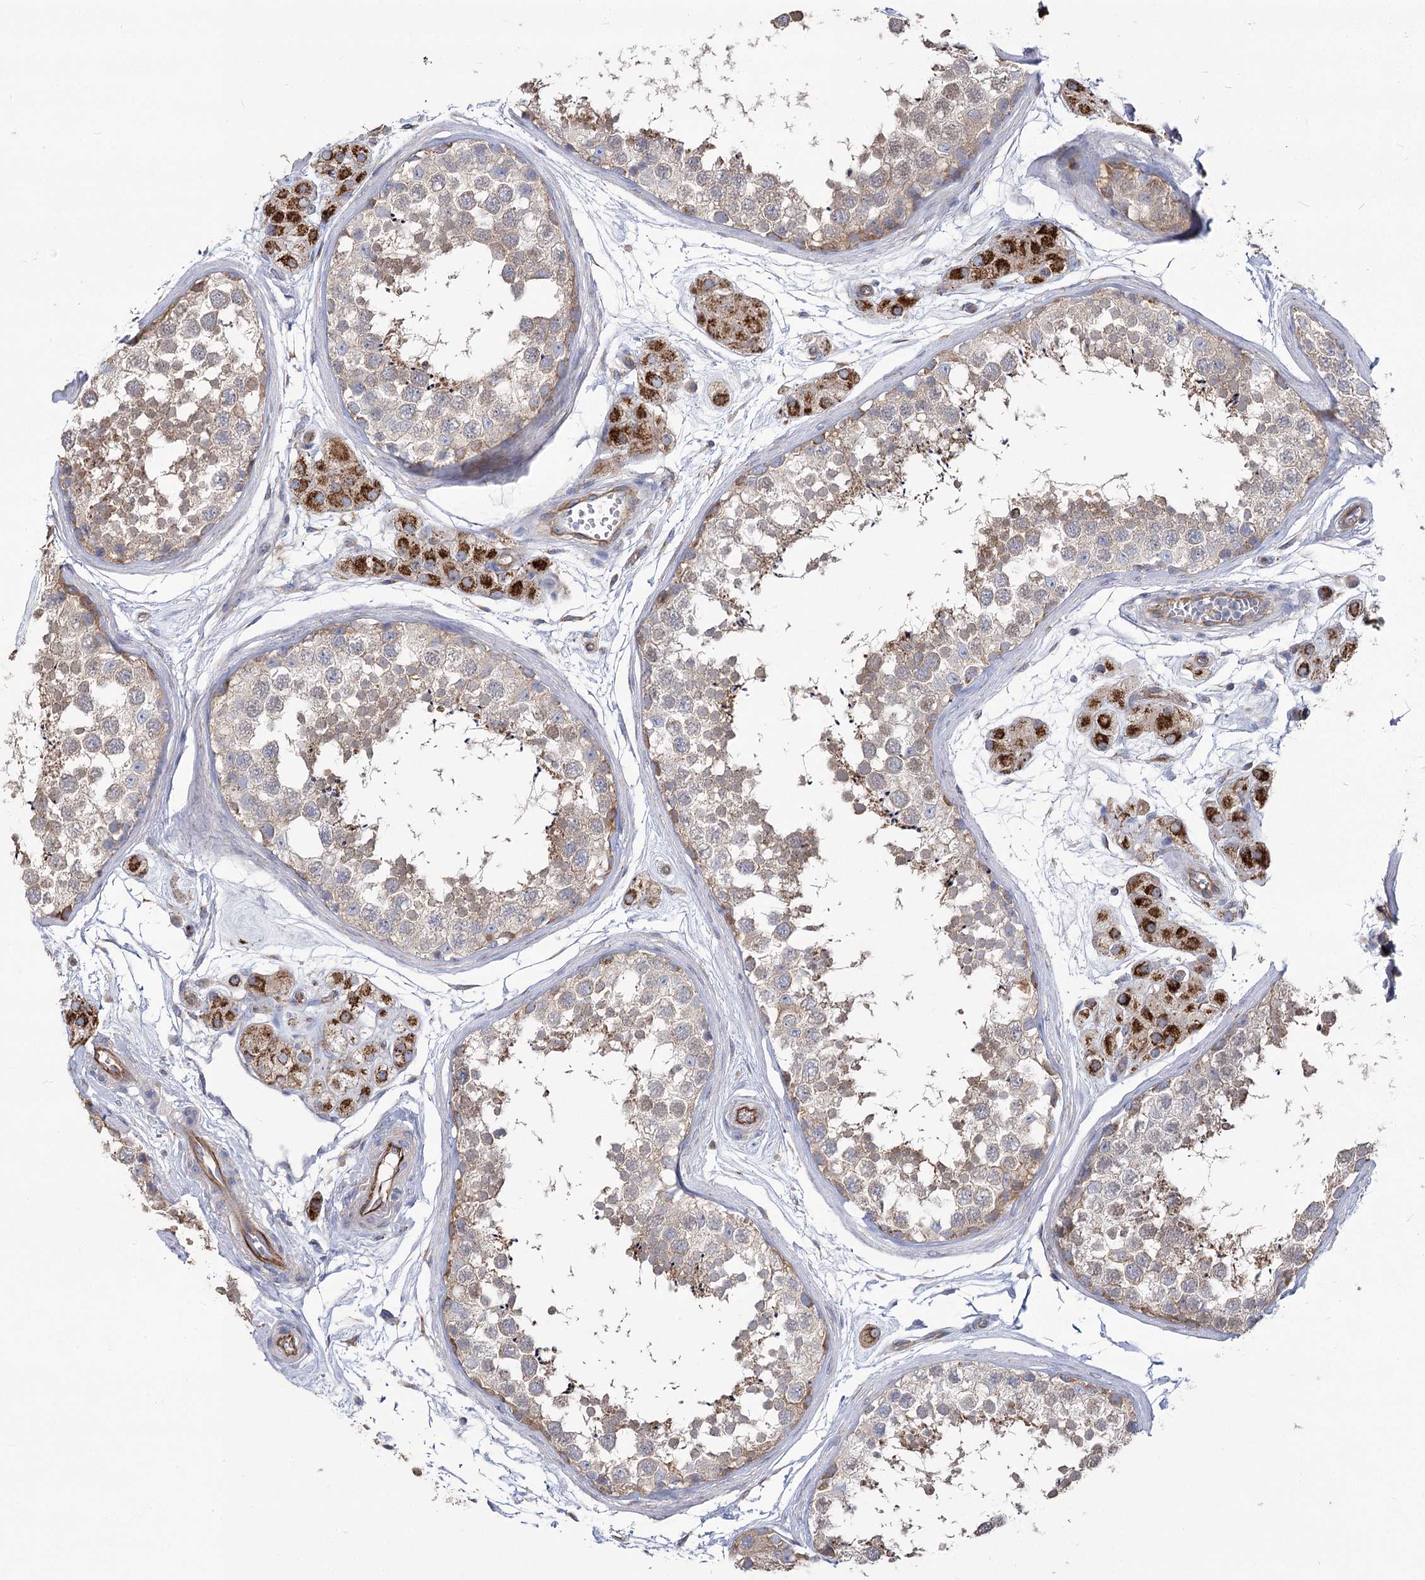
{"staining": {"intensity": "moderate", "quantity": "<25%", "location": "cytoplasmic/membranous"}, "tissue": "testis", "cell_type": "Cells in seminiferous ducts", "image_type": "normal", "snomed": [{"axis": "morphology", "description": "Normal tissue, NOS"}, {"axis": "topography", "description": "Testis"}], "caption": "This histopathology image reveals unremarkable testis stained with immunohistochemistry (IHC) to label a protein in brown. The cytoplasmic/membranous of cells in seminiferous ducts show moderate positivity for the protein. Nuclei are counter-stained blue.", "gene": "RMDN2", "patient": {"sex": "male", "age": 56}}